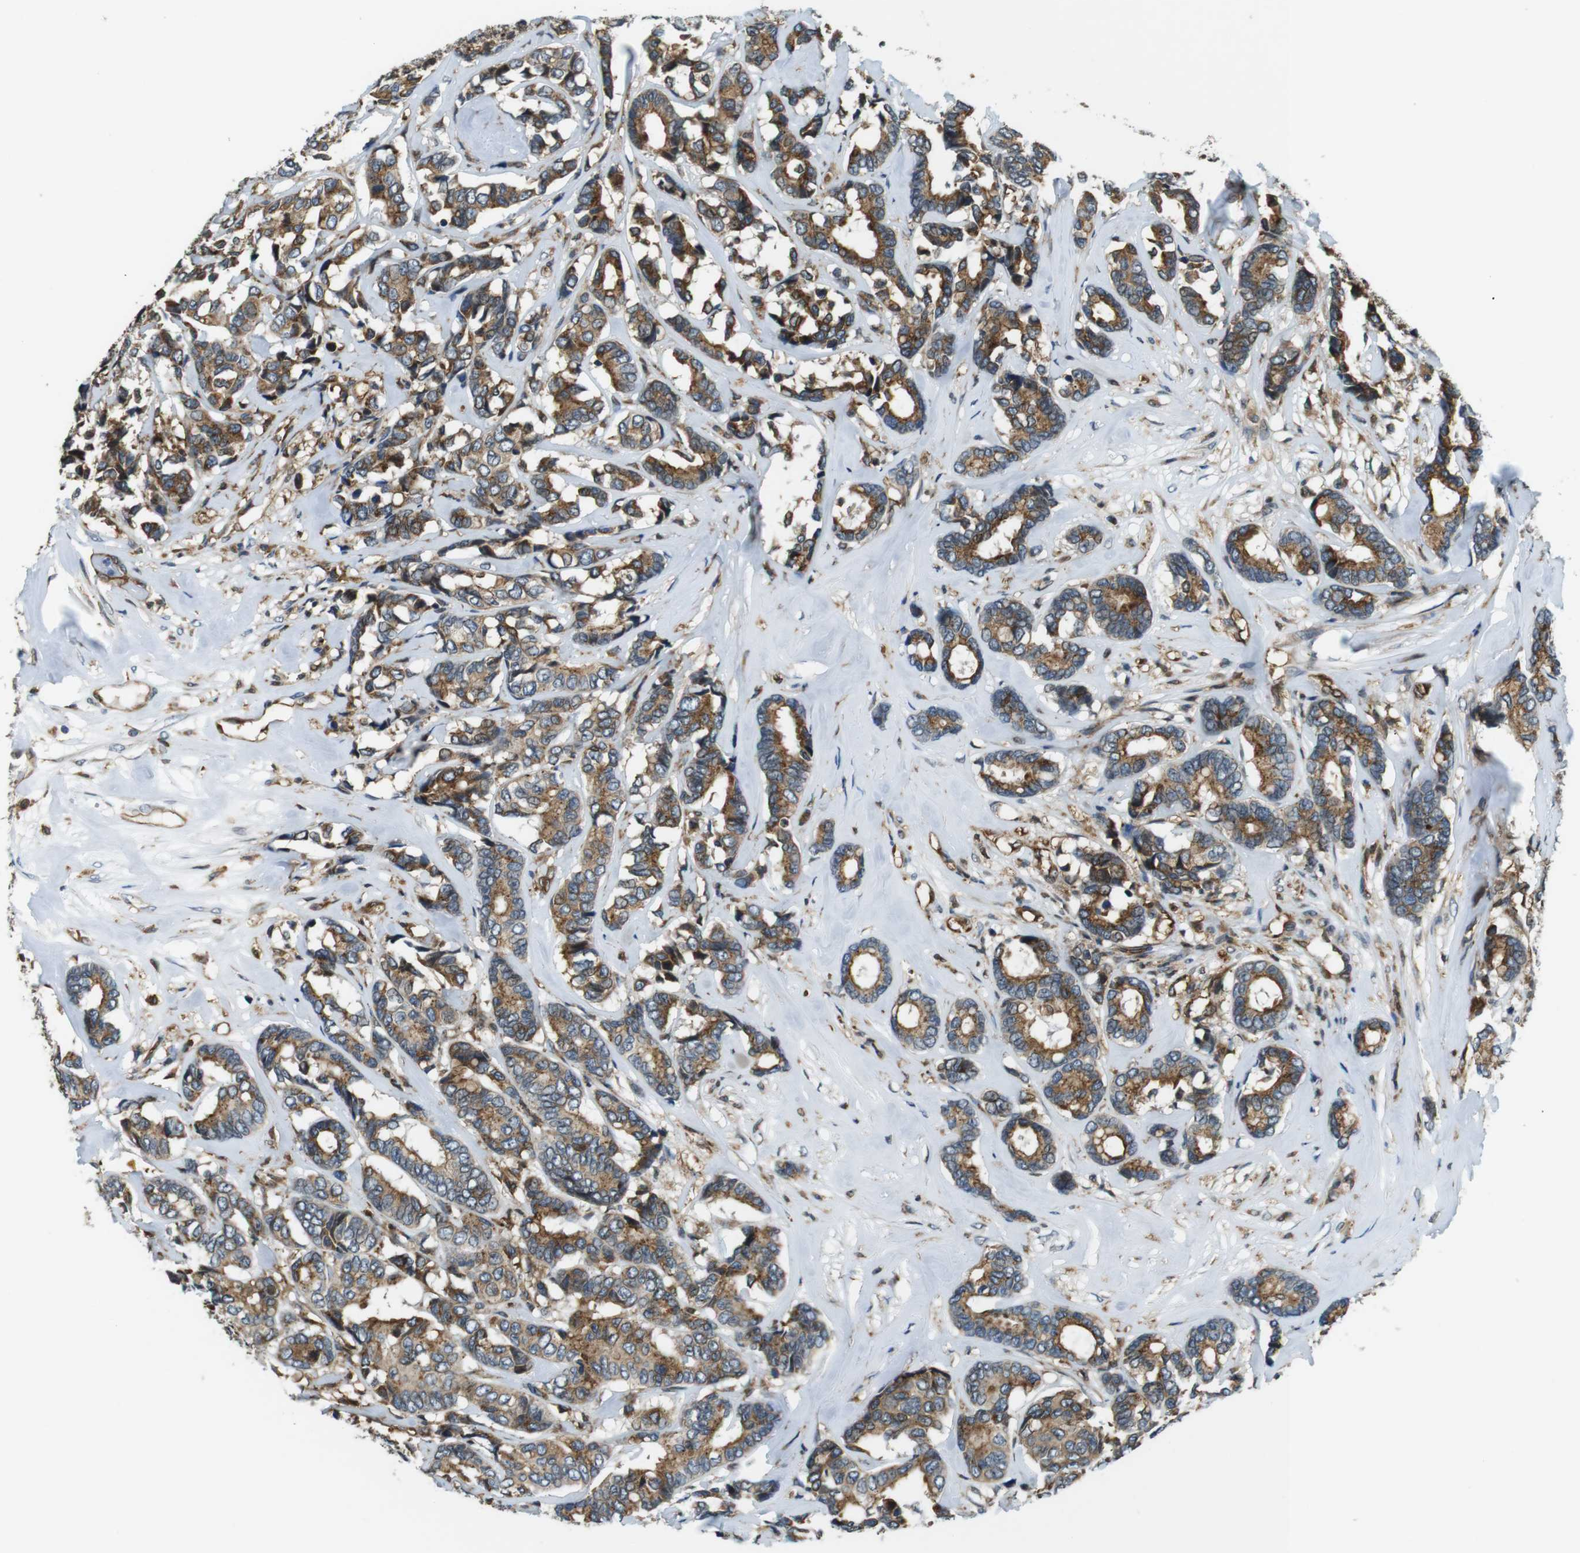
{"staining": {"intensity": "strong", "quantity": ">75%", "location": "cytoplasmic/membranous"}, "tissue": "breast cancer", "cell_type": "Tumor cells", "image_type": "cancer", "snomed": [{"axis": "morphology", "description": "Duct carcinoma"}, {"axis": "topography", "description": "Breast"}], "caption": "Immunohistochemical staining of breast cancer (infiltrating ductal carcinoma) exhibits high levels of strong cytoplasmic/membranous expression in approximately >75% of tumor cells.", "gene": "PALD1", "patient": {"sex": "female", "age": 87}}